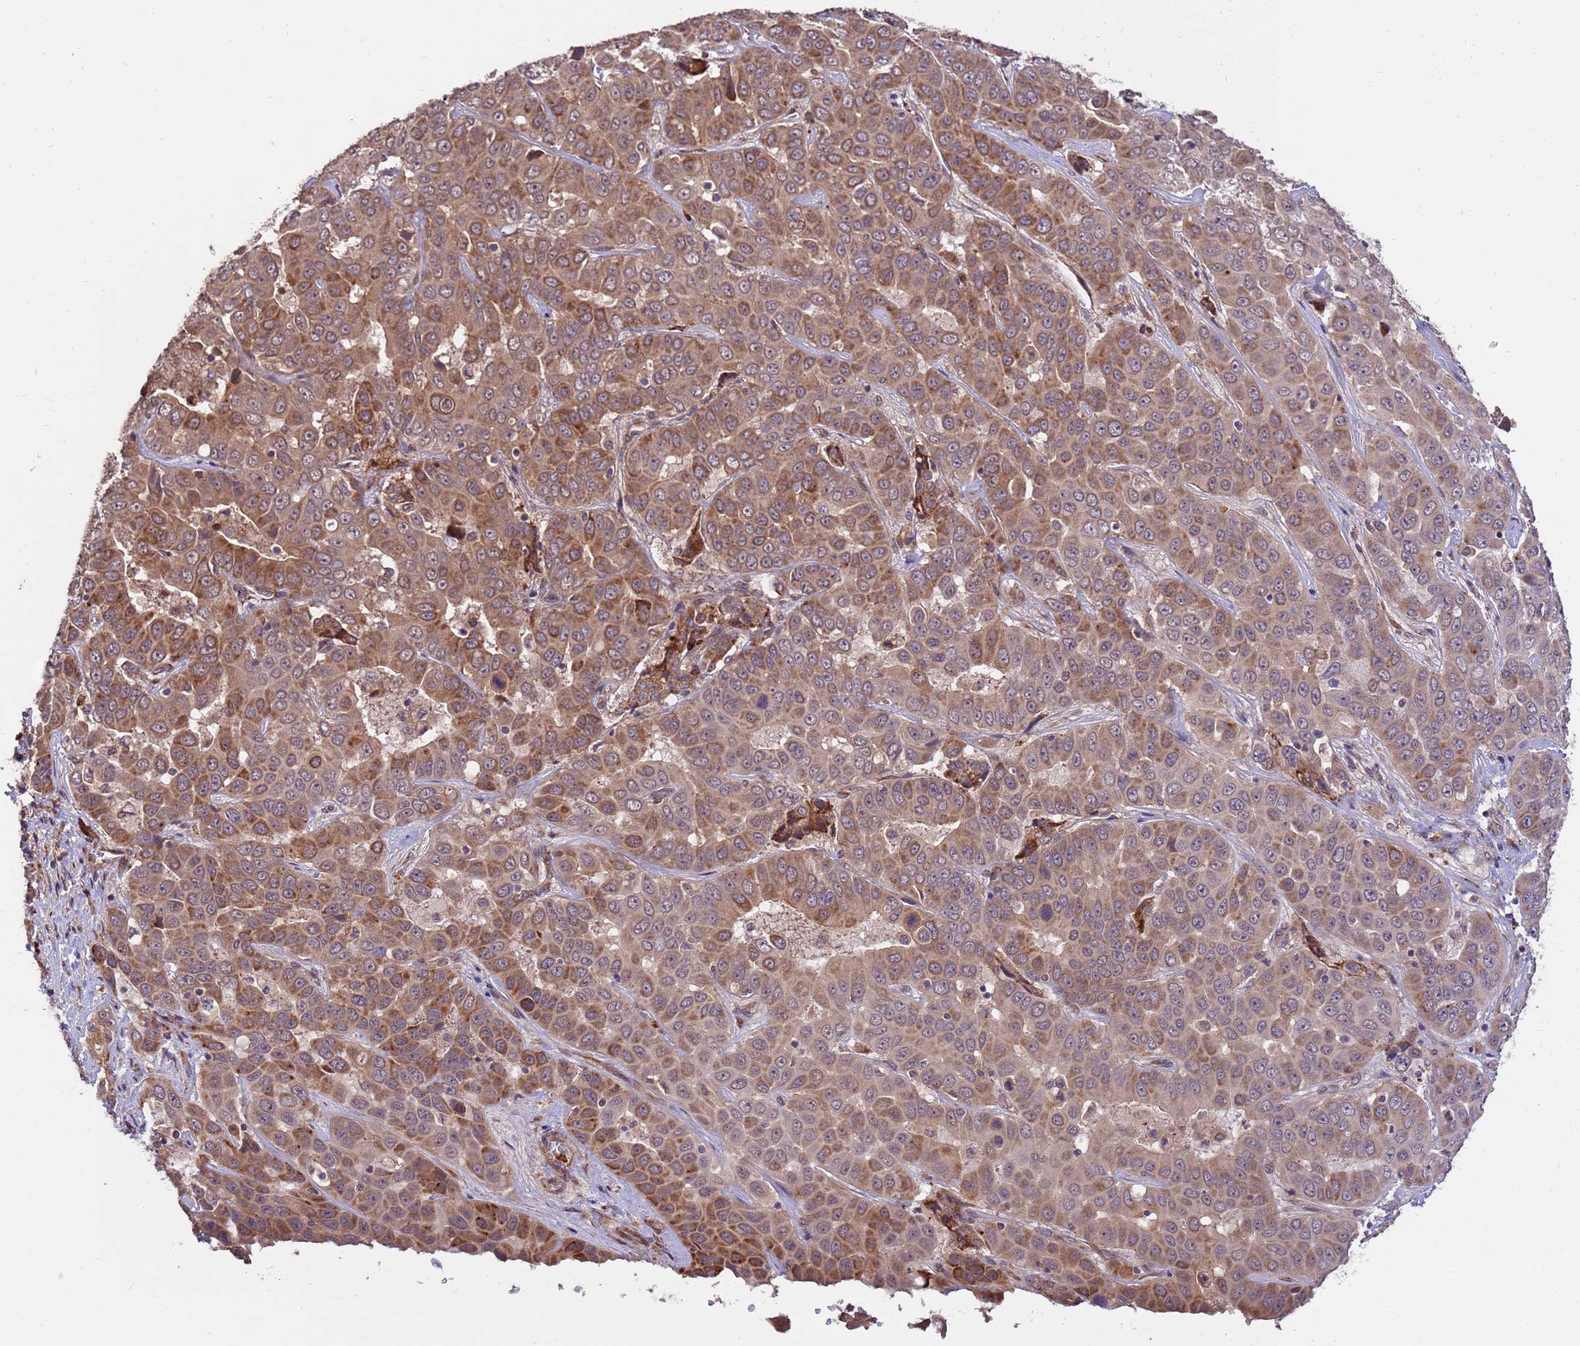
{"staining": {"intensity": "moderate", "quantity": ">75%", "location": "cytoplasmic/membranous"}, "tissue": "liver cancer", "cell_type": "Tumor cells", "image_type": "cancer", "snomed": [{"axis": "morphology", "description": "Cholangiocarcinoma"}, {"axis": "topography", "description": "Liver"}], "caption": "A histopathology image showing moderate cytoplasmic/membranous positivity in about >75% of tumor cells in liver cancer, as visualized by brown immunohistochemical staining.", "gene": "ZNF619", "patient": {"sex": "female", "age": 52}}